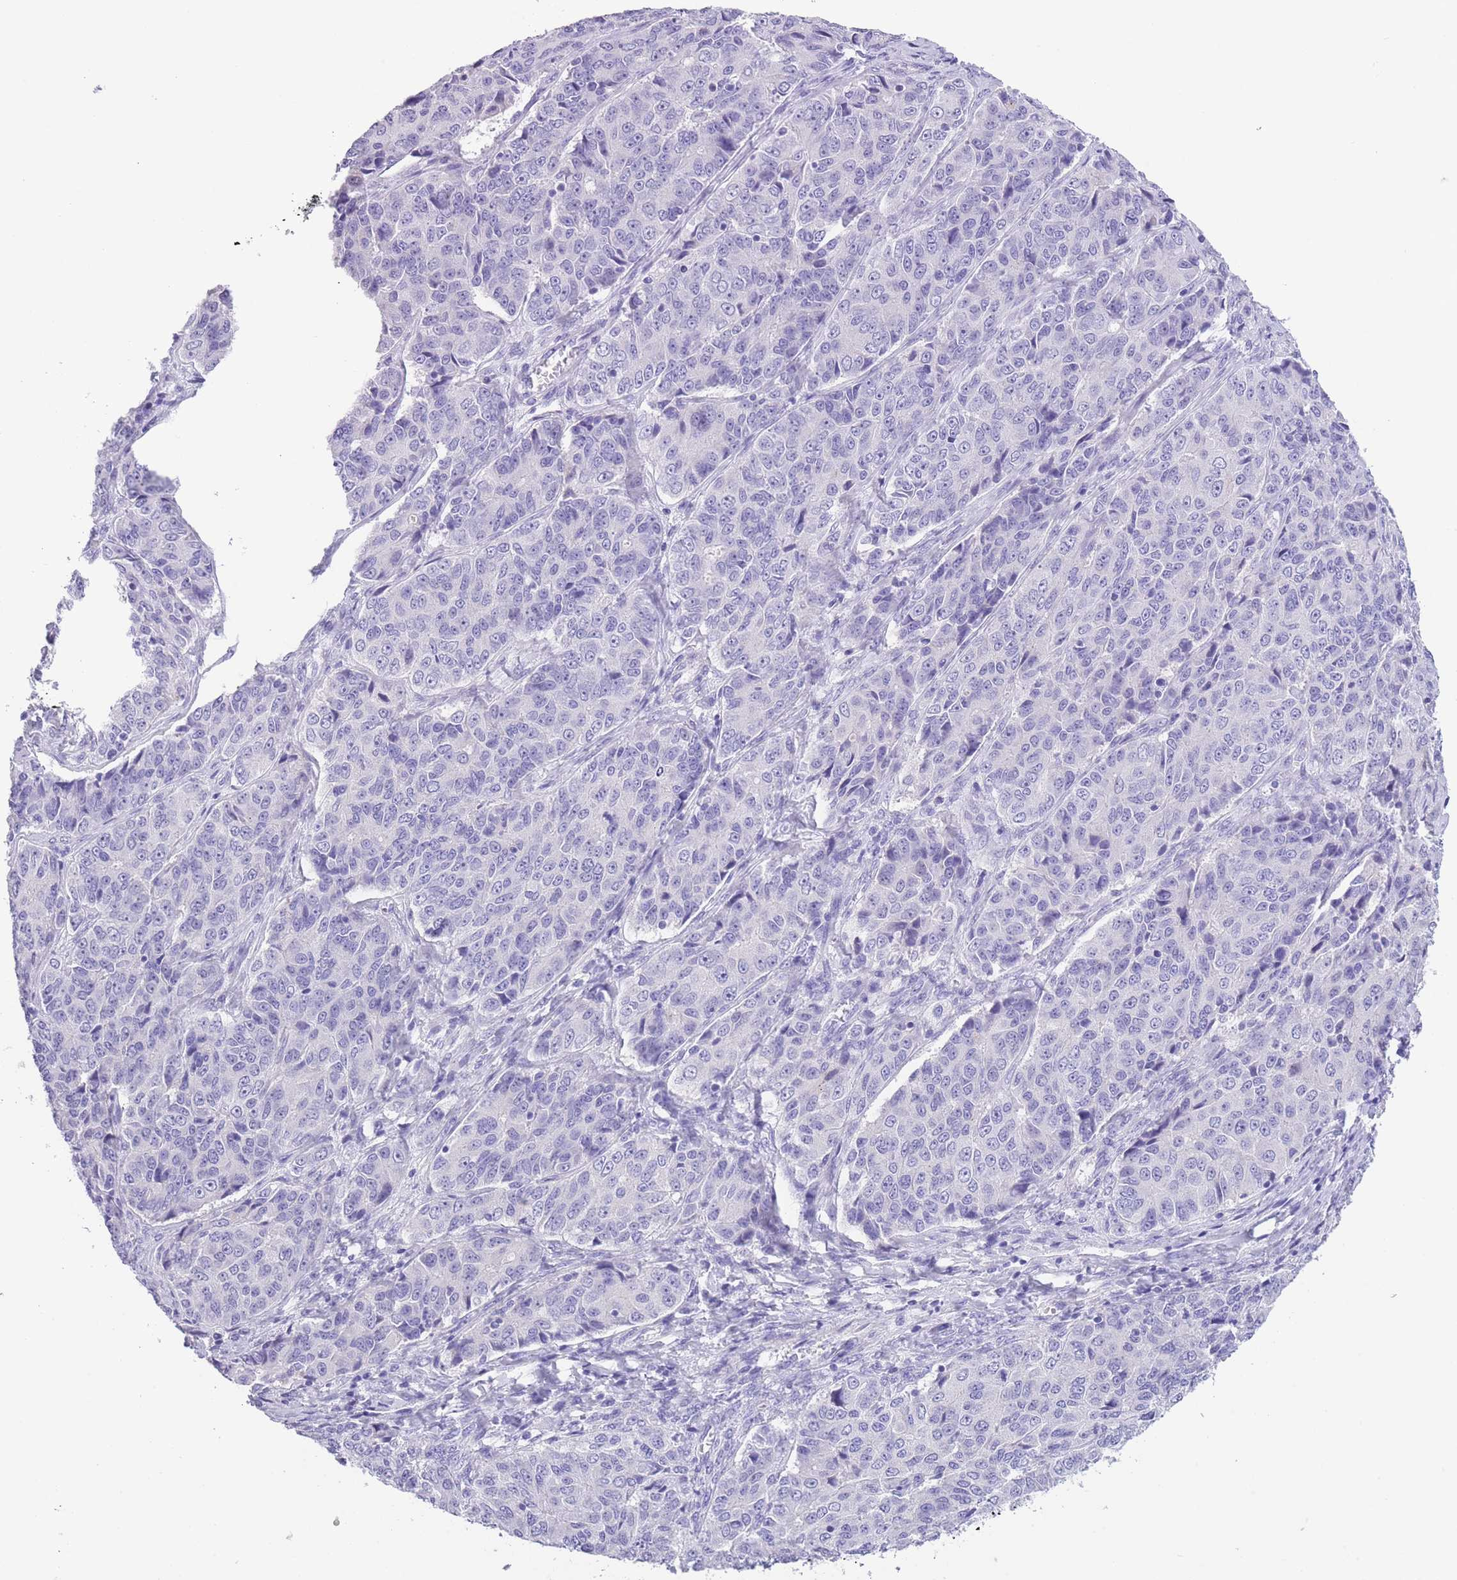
{"staining": {"intensity": "negative", "quantity": "none", "location": "none"}, "tissue": "ovarian cancer", "cell_type": "Tumor cells", "image_type": "cancer", "snomed": [{"axis": "morphology", "description": "Carcinoma, endometroid"}, {"axis": "topography", "description": "Ovary"}], "caption": "IHC of ovarian cancer exhibits no positivity in tumor cells.", "gene": "RAI2", "patient": {"sex": "female", "age": 51}}